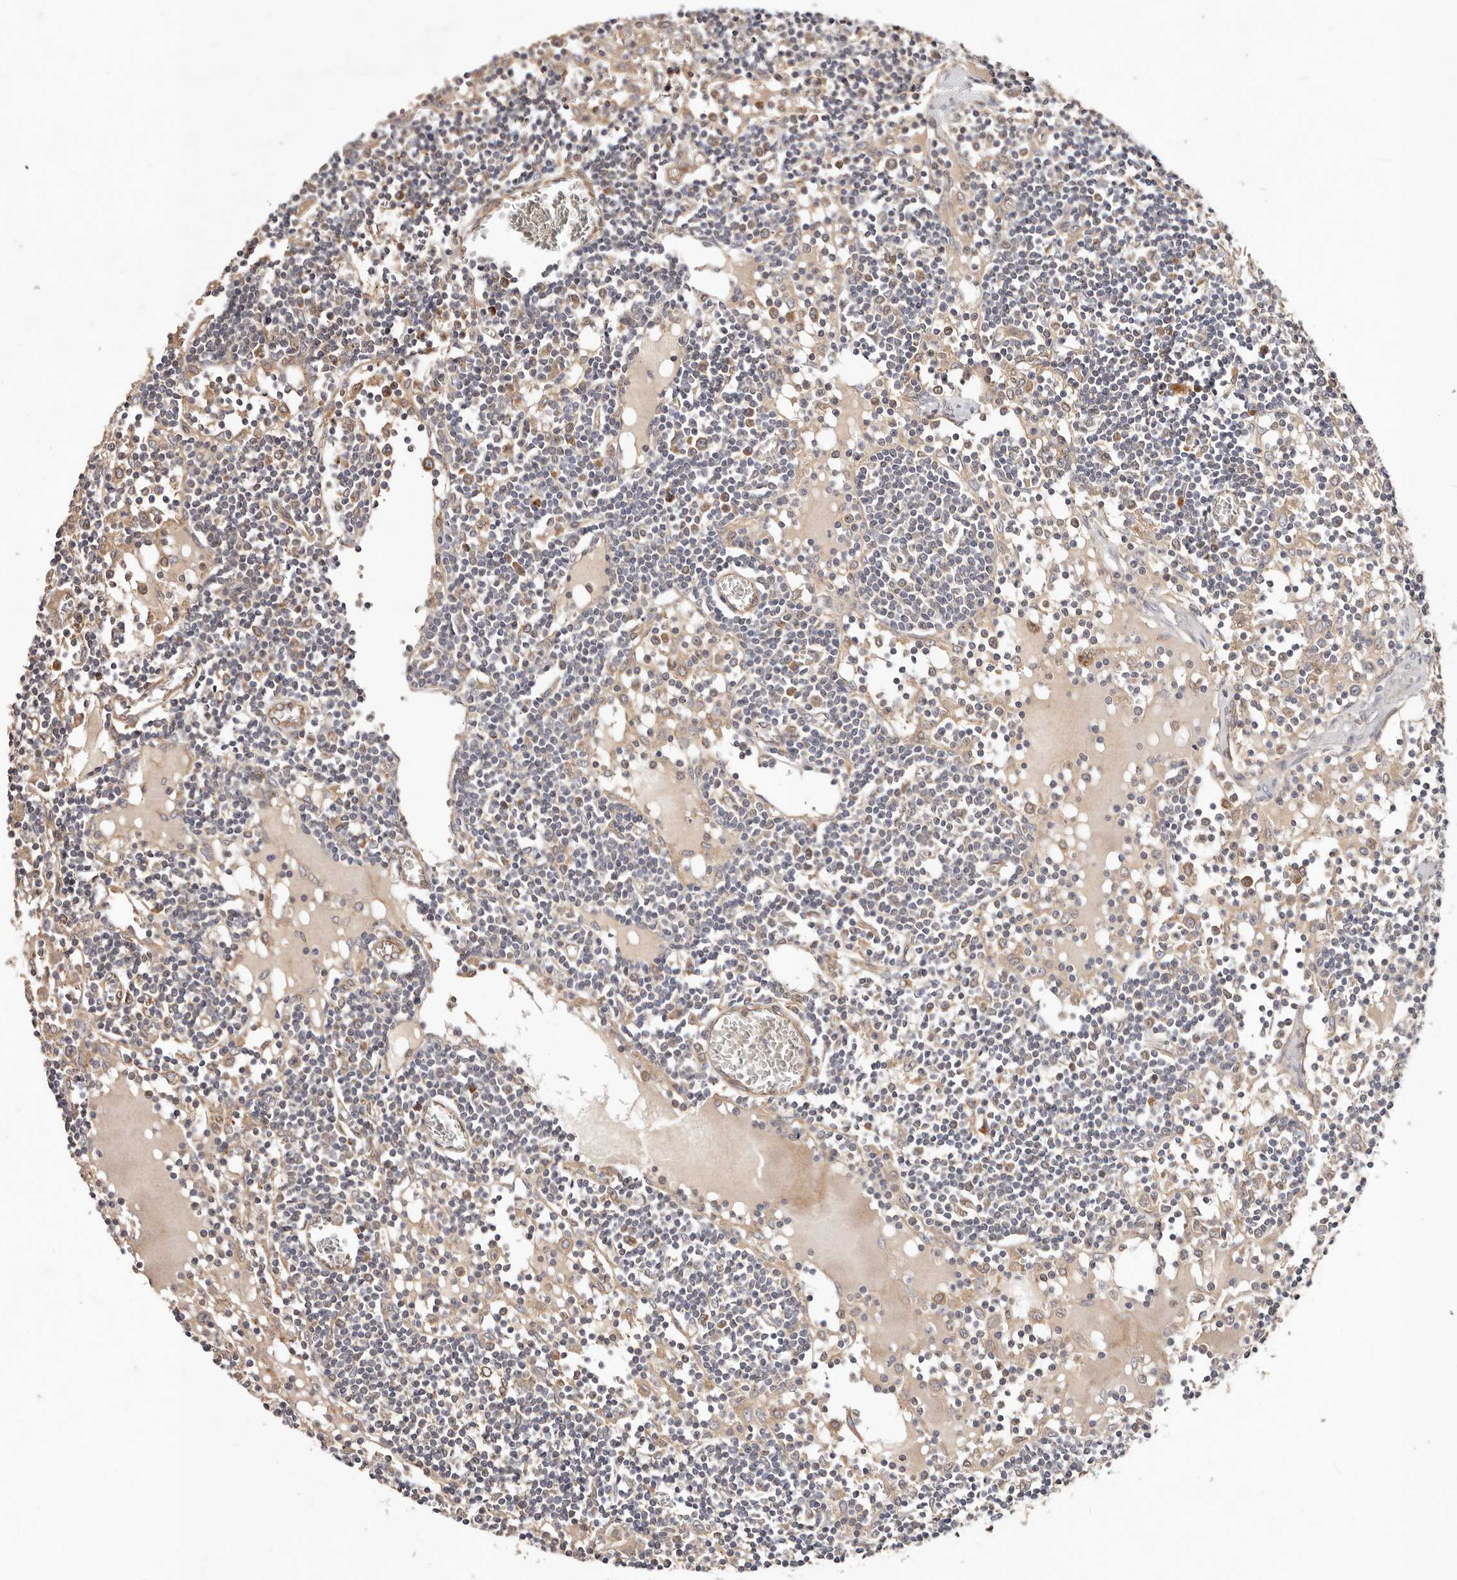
{"staining": {"intensity": "moderate", "quantity": "<25%", "location": "cytoplasmic/membranous"}, "tissue": "lymph node", "cell_type": "Germinal center cells", "image_type": "normal", "snomed": [{"axis": "morphology", "description": "Normal tissue, NOS"}, {"axis": "topography", "description": "Lymph node"}], "caption": "Immunohistochemical staining of normal human lymph node exhibits <25% levels of moderate cytoplasmic/membranous protein staining in approximately <25% of germinal center cells.", "gene": "MACF1", "patient": {"sex": "female", "age": 11}}